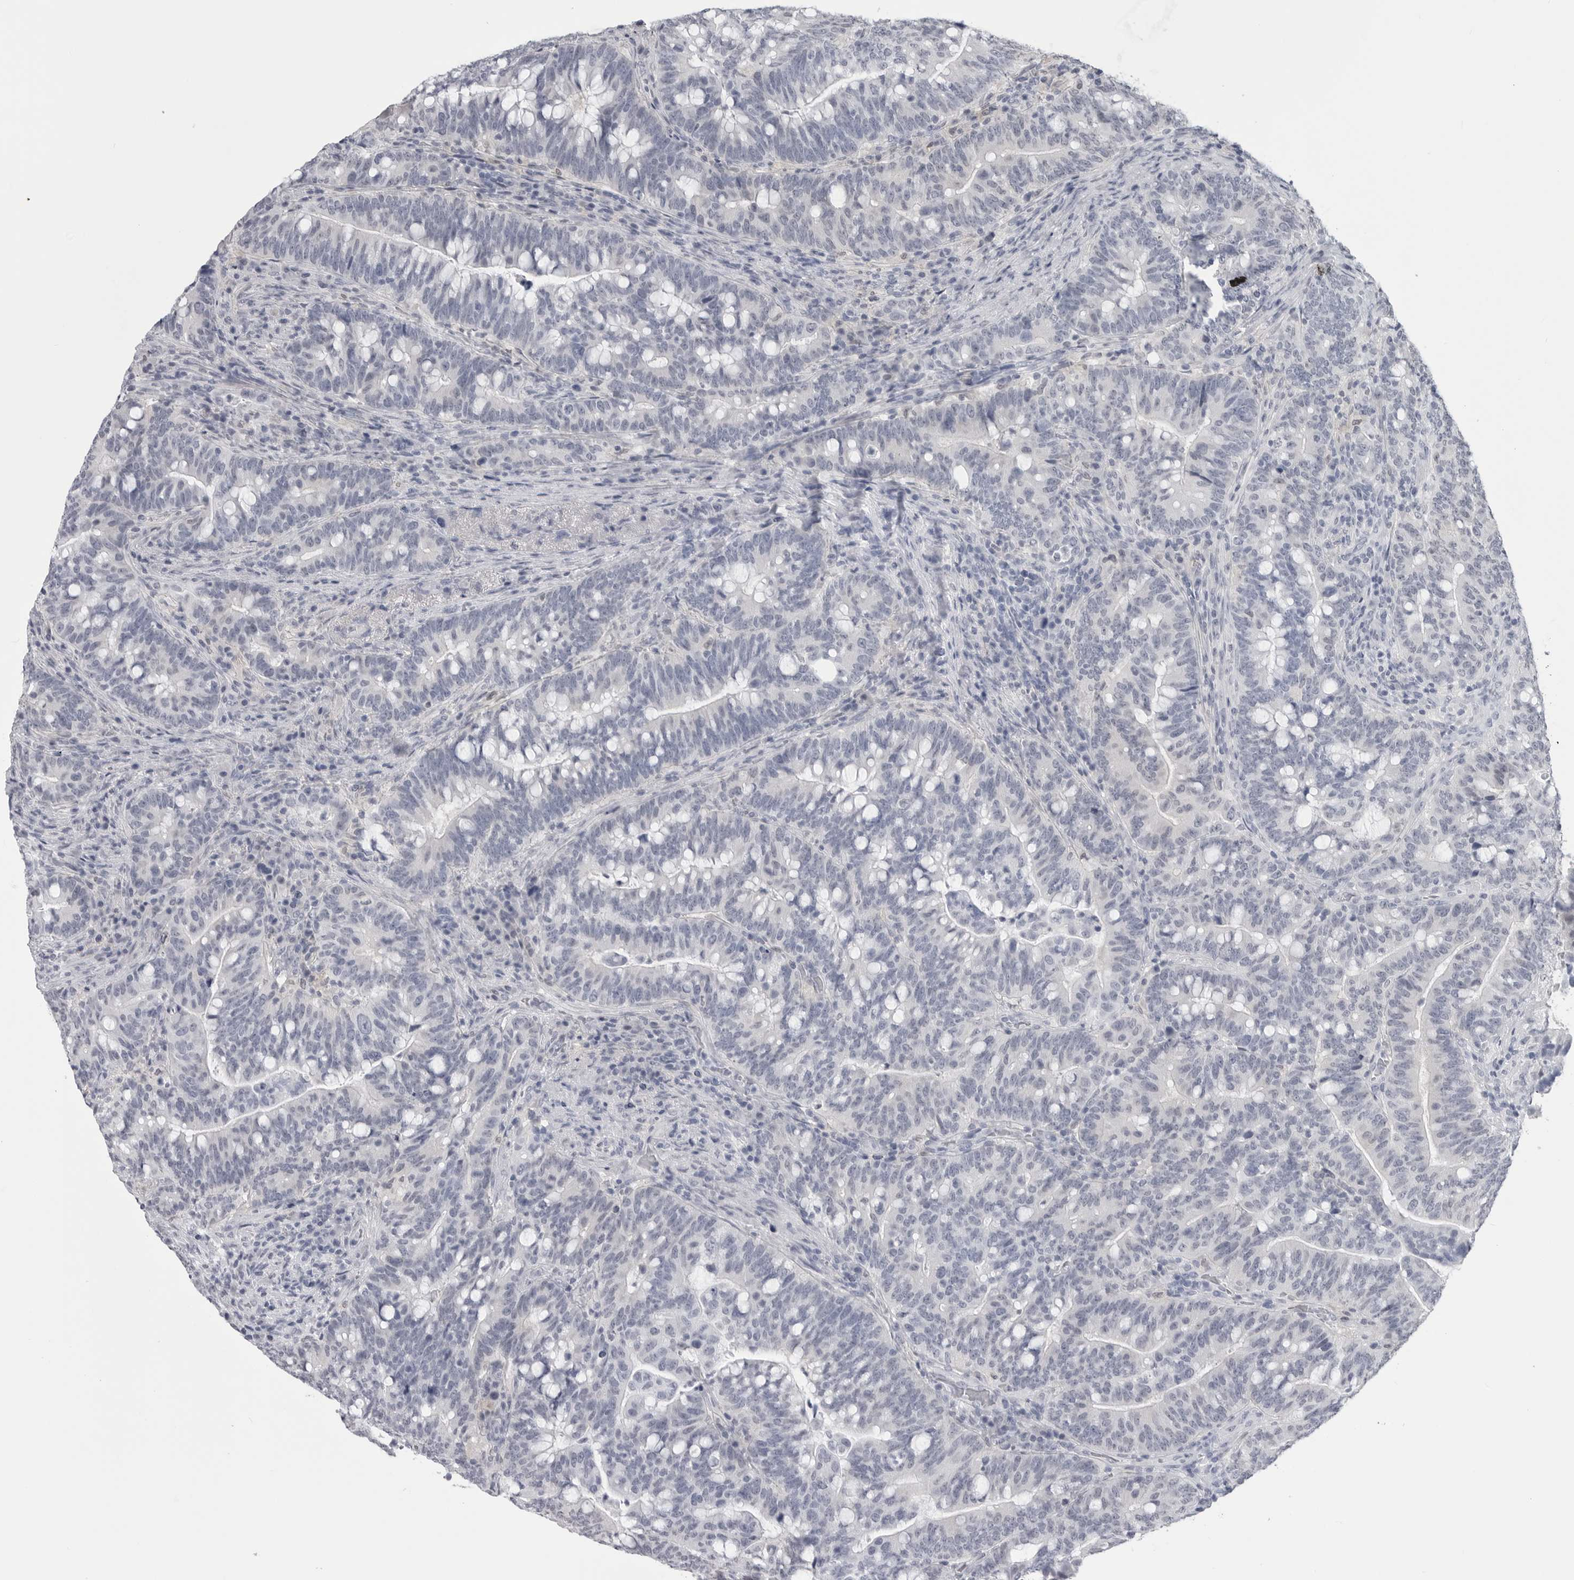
{"staining": {"intensity": "negative", "quantity": "none", "location": "none"}, "tissue": "colorectal cancer", "cell_type": "Tumor cells", "image_type": "cancer", "snomed": [{"axis": "morphology", "description": "Adenocarcinoma, NOS"}, {"axis": "topography", "description": "Colon"}], "caption": "Histopathology image shows no significant protein positivity in tumor cells of adenocarcinoma (colorectal). (DAB (3,3'-diaminobenzidine) immunohistochemistry with hematoxylin counter stain).", "gene": "PNPO", "patient": {"sex": "female", "age": 66}}